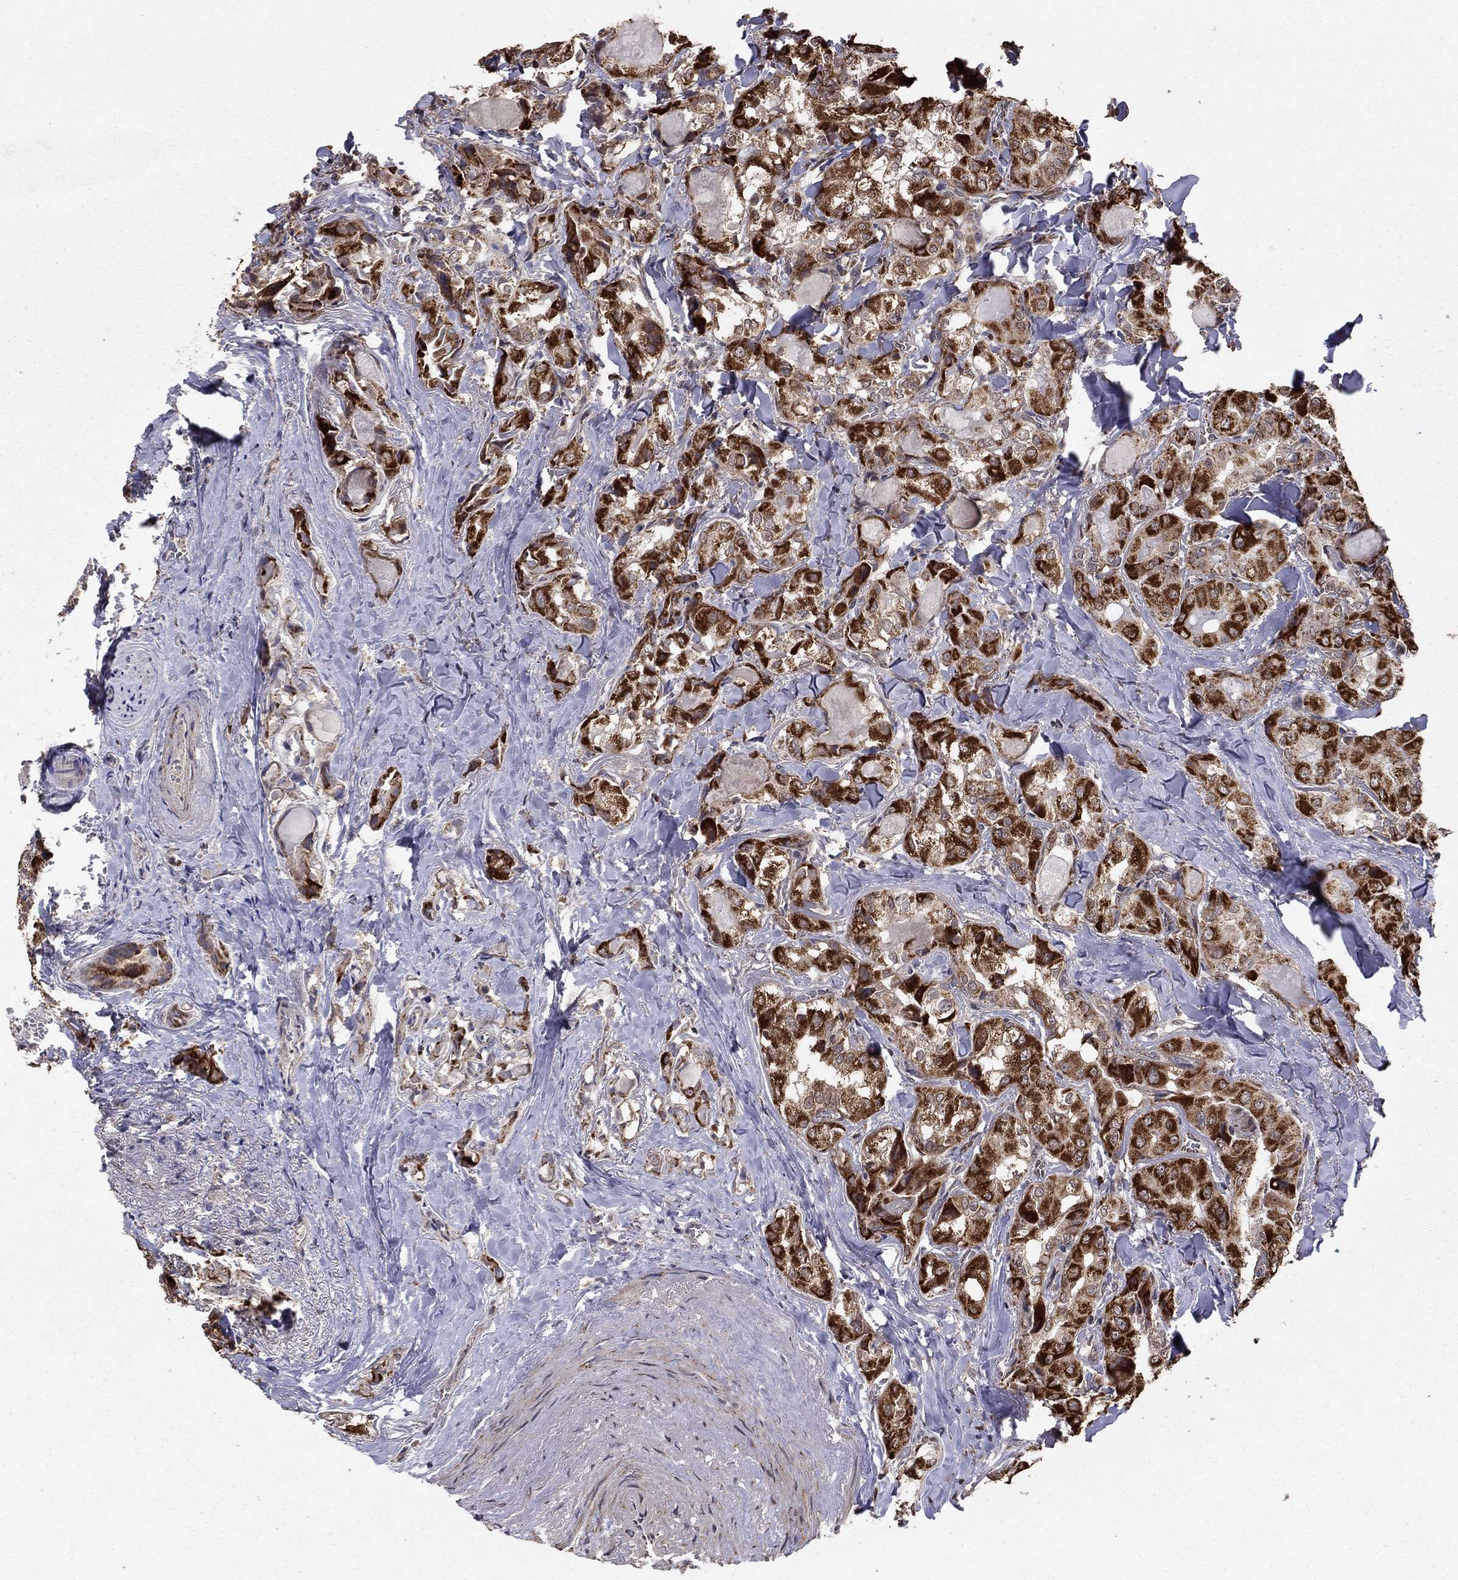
{"staining": {"intensity": "strong", "quantity": ">75%", "location": "cytoplasmic/membranous"}, "tissue": "thyroid cancer", "cell_type": "Tumor cells", "image_type": "cancer", "snomed": [{"axis": "morphology", "description": "Normal tissue, NOS"}, {"axis": "morphology", "description": "Papillary adenocarcinoma, NOS"}, {"axis": "topography", "description": "Thyroid gland"}], "caption": "Immunohistochemistry histopathology image of papillary adenocarcinoma (thyroid) stained for a protein (brown), which reveals high levels of strong cytoplasmic/membranous expression in approximately >75% of tumor cells.", "gene": "ACOT13", "patient": {"sex": "female", "age": 66}}